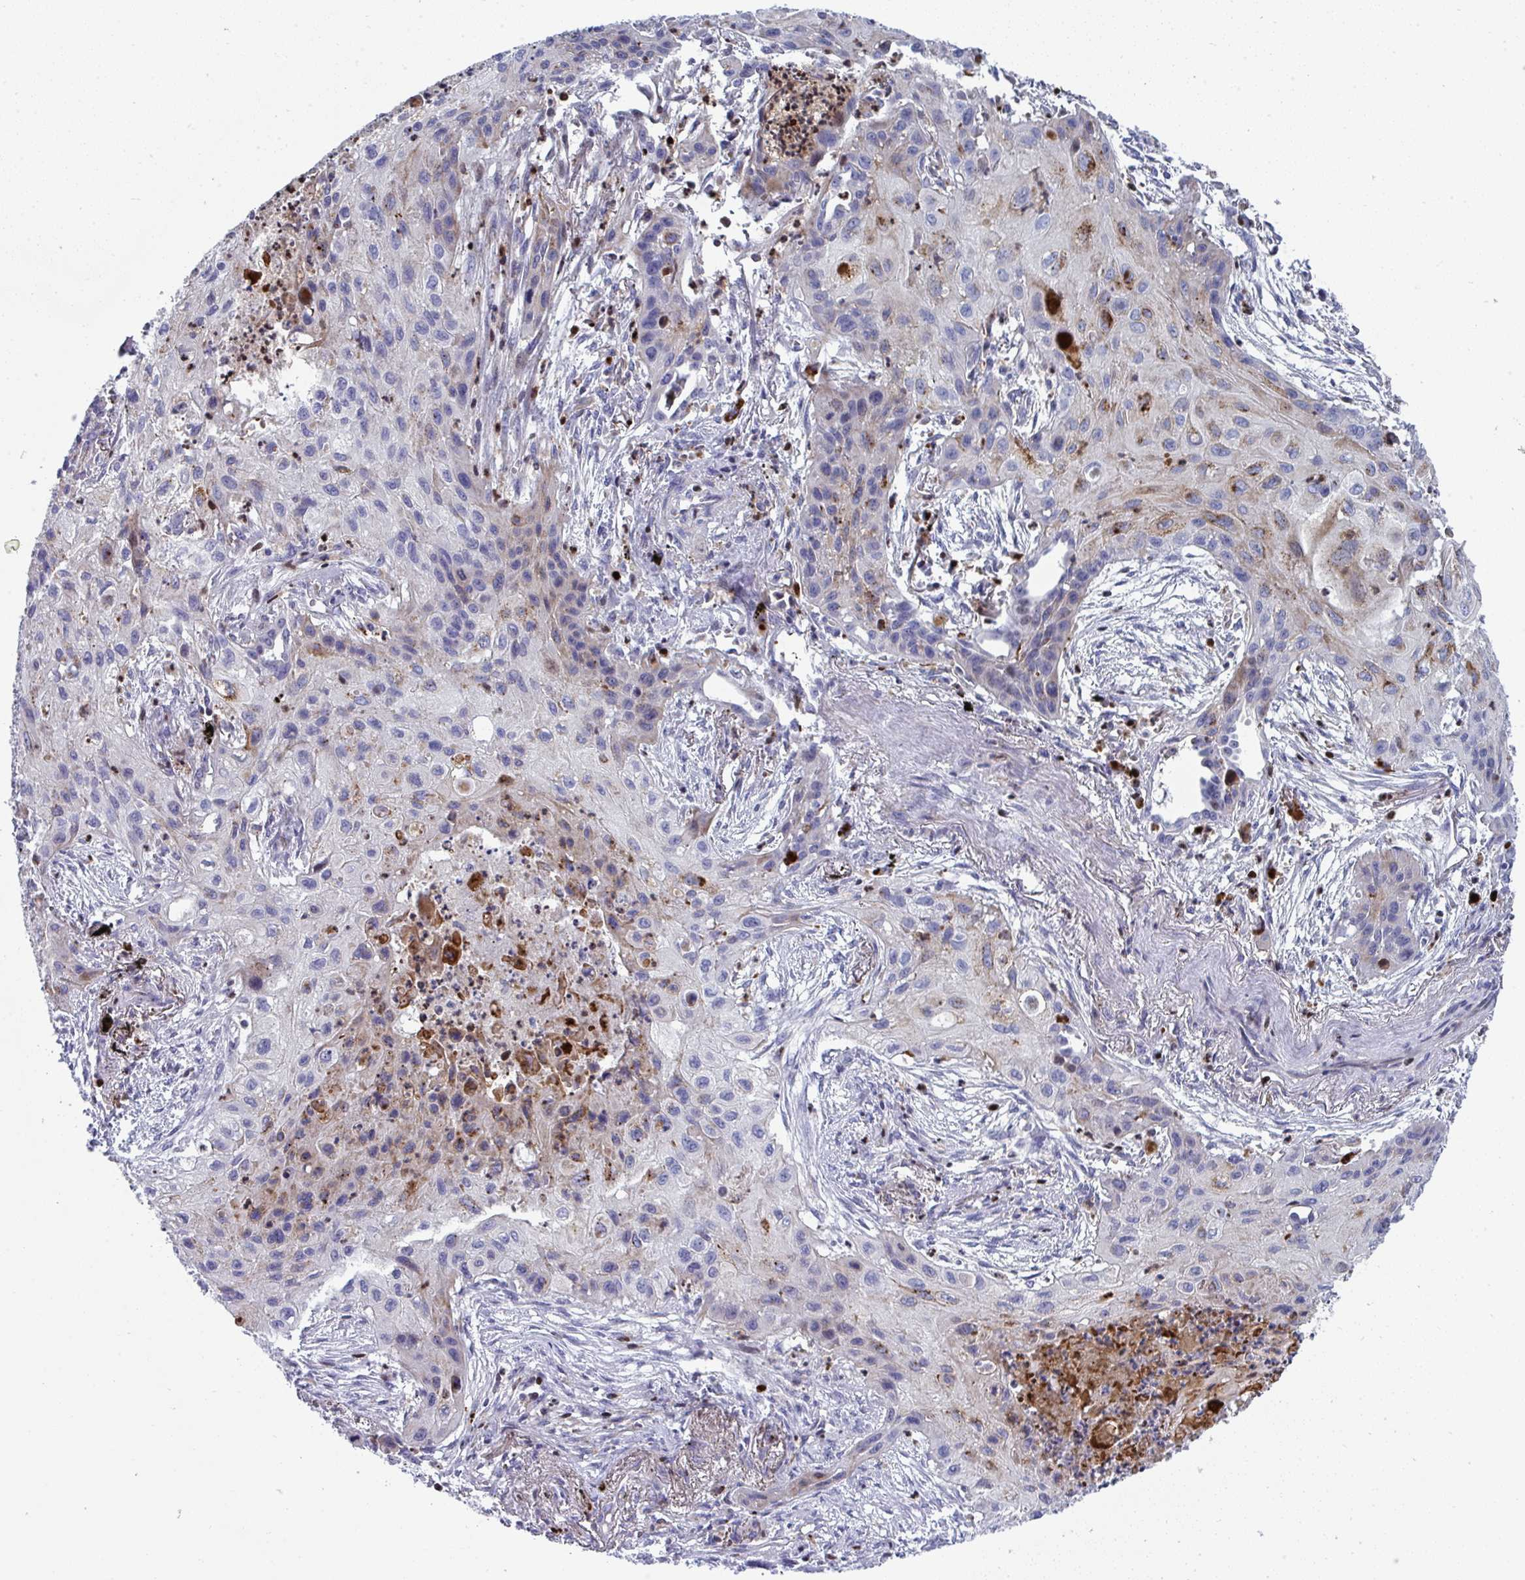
{"staining": {"intensity": "weak", "quantity": "<25%", "location": "cytoplasmic/membranous"}, "tissue": "lung cancer", "cell_type": "Tumor cells", "image_type": "cancer", "snomed": [{"axis": "morphology", "description": "Squamous cell carcinoma, NOS"}, {"axis": "topography", "description": "Lung"}], "caption": "DAB immunohistochemical staining of human squamous cell carcinoma (lung) reveals no significant expression in tumor cells. Brightfield microscopy of immunohistochemistry (IHC) stained with DAB (brown) and hematoxylin (blue), captured at high magnification.", "gene": "AOC2", "patient": {"sex": "male", "age": 71}}